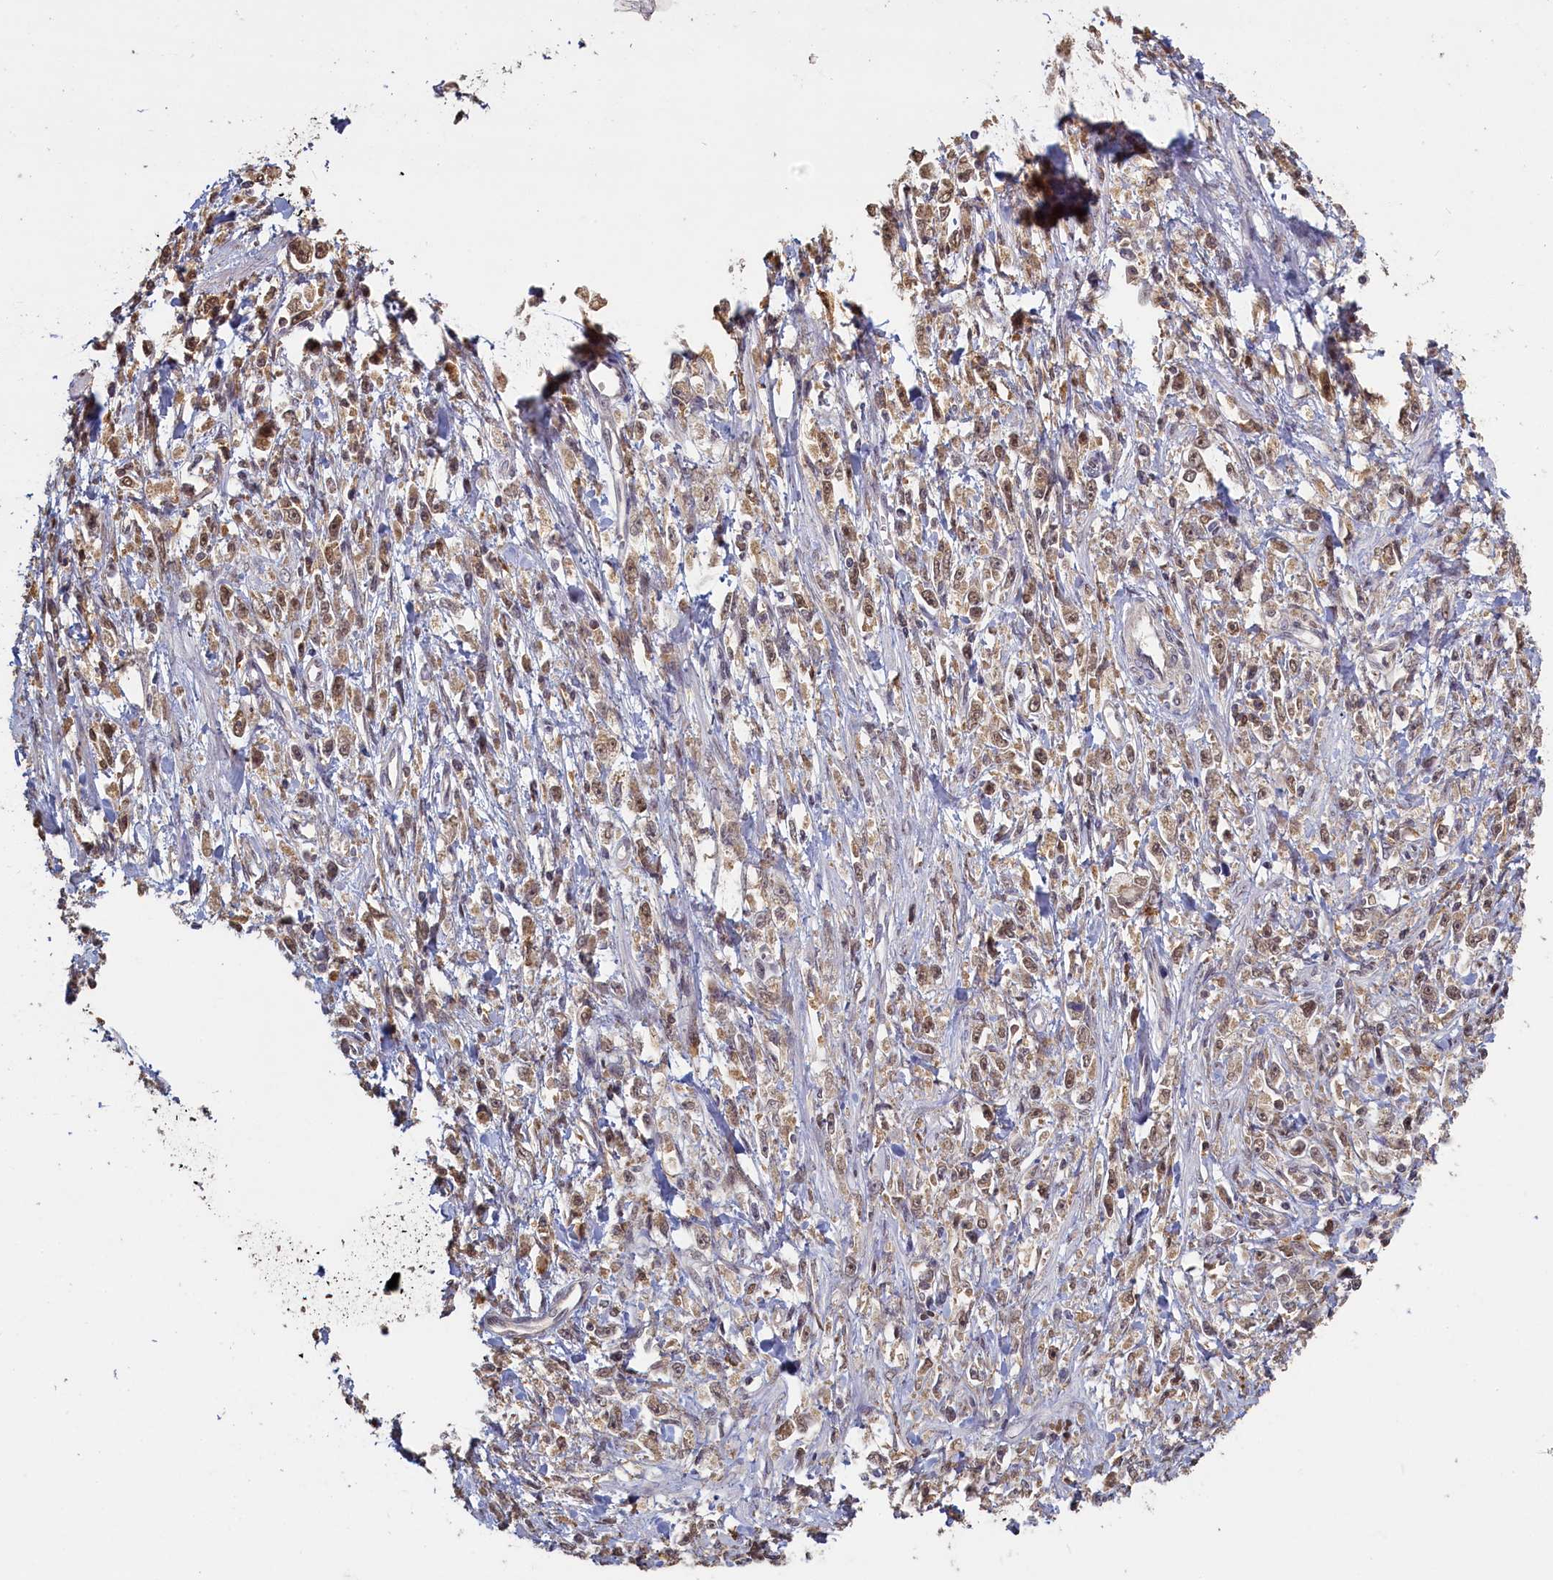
{"staining": {"intensity": "weak", "quantity": ">75%", "location": "cytoplasmic/membranous"}, "tissue": "stomach cancer", "cell_type": "Tumor cells", "image_type": "cancer", "snomed": [{"axis": "morphology", "description": "Adenocarcinoma, NOS"}, {"axis": "topography", "description": "Stomach"}], "caption": "Stomach cancer tissue demonstrates weak cytoplasmic/membranous expression in approximately >75% of tumor cells Nuclei are stained in blue.", "gene": "UCHL3", "patient": {"sex": "female", "age": 59}}